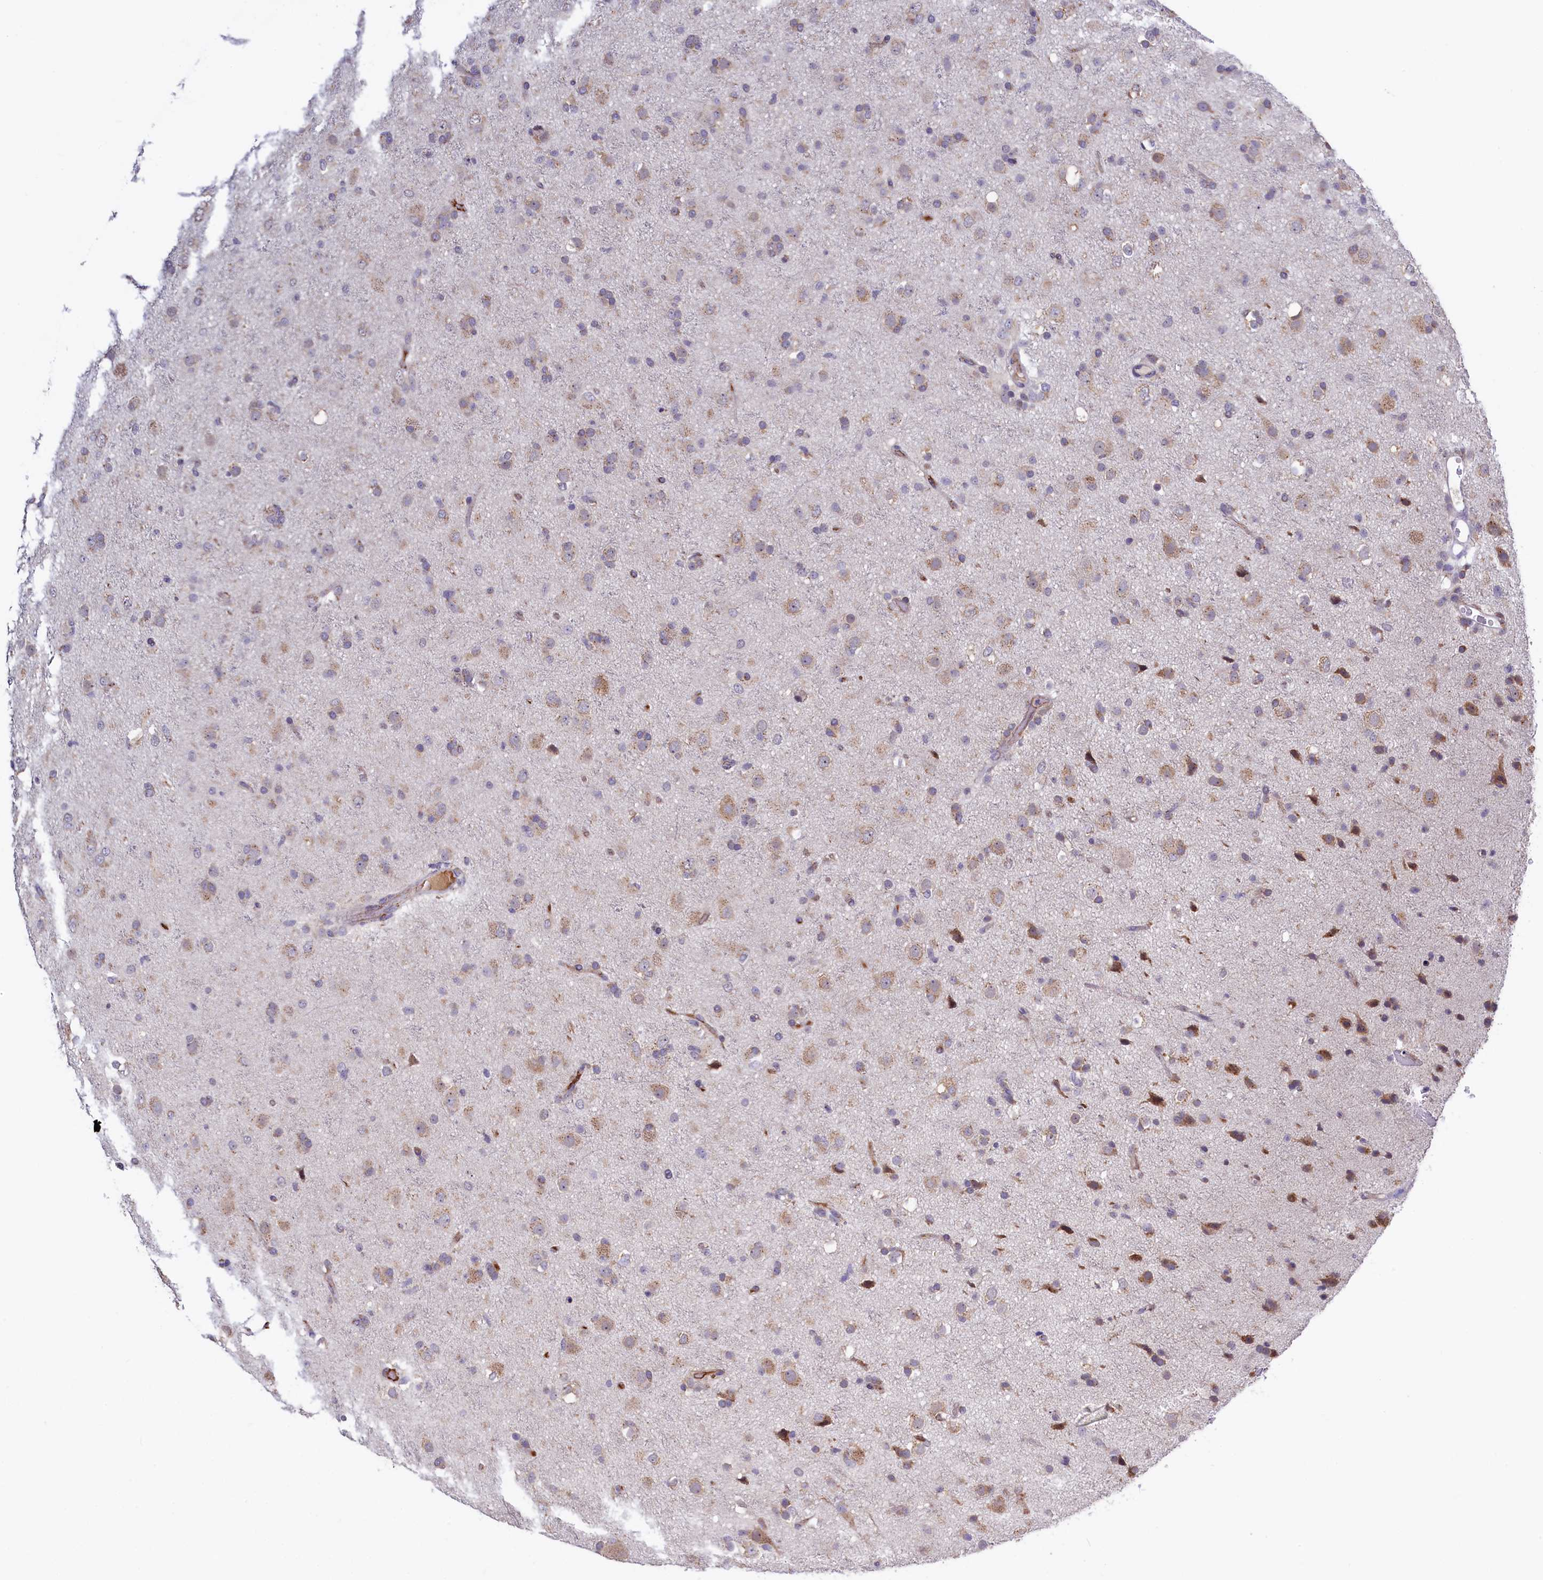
{"staining": {"intensity": "moderate", "quantity": ">75%", "location": "cytoplasmic/membranous"}, "tissue": "glioma", "cell_type": "Tumor cells", "image_type": "cancer", "snomed": [{"axis": "morphology", "description": "Glioma, malignant, Low grade"}, {"axis": "topography", "description": "Brain"}], "caption": "Protein staining reveals moderate cytoplasmic/membranous staining in about >75% of tumor cells in low-grade glioma (malignant). (DAB (3,3'-diaminobenzidine) IHC, brown staining for protein, blue staining for nuclei).", "gene": "SEC24C", "patient": {"sex": "male", "age": 65}}